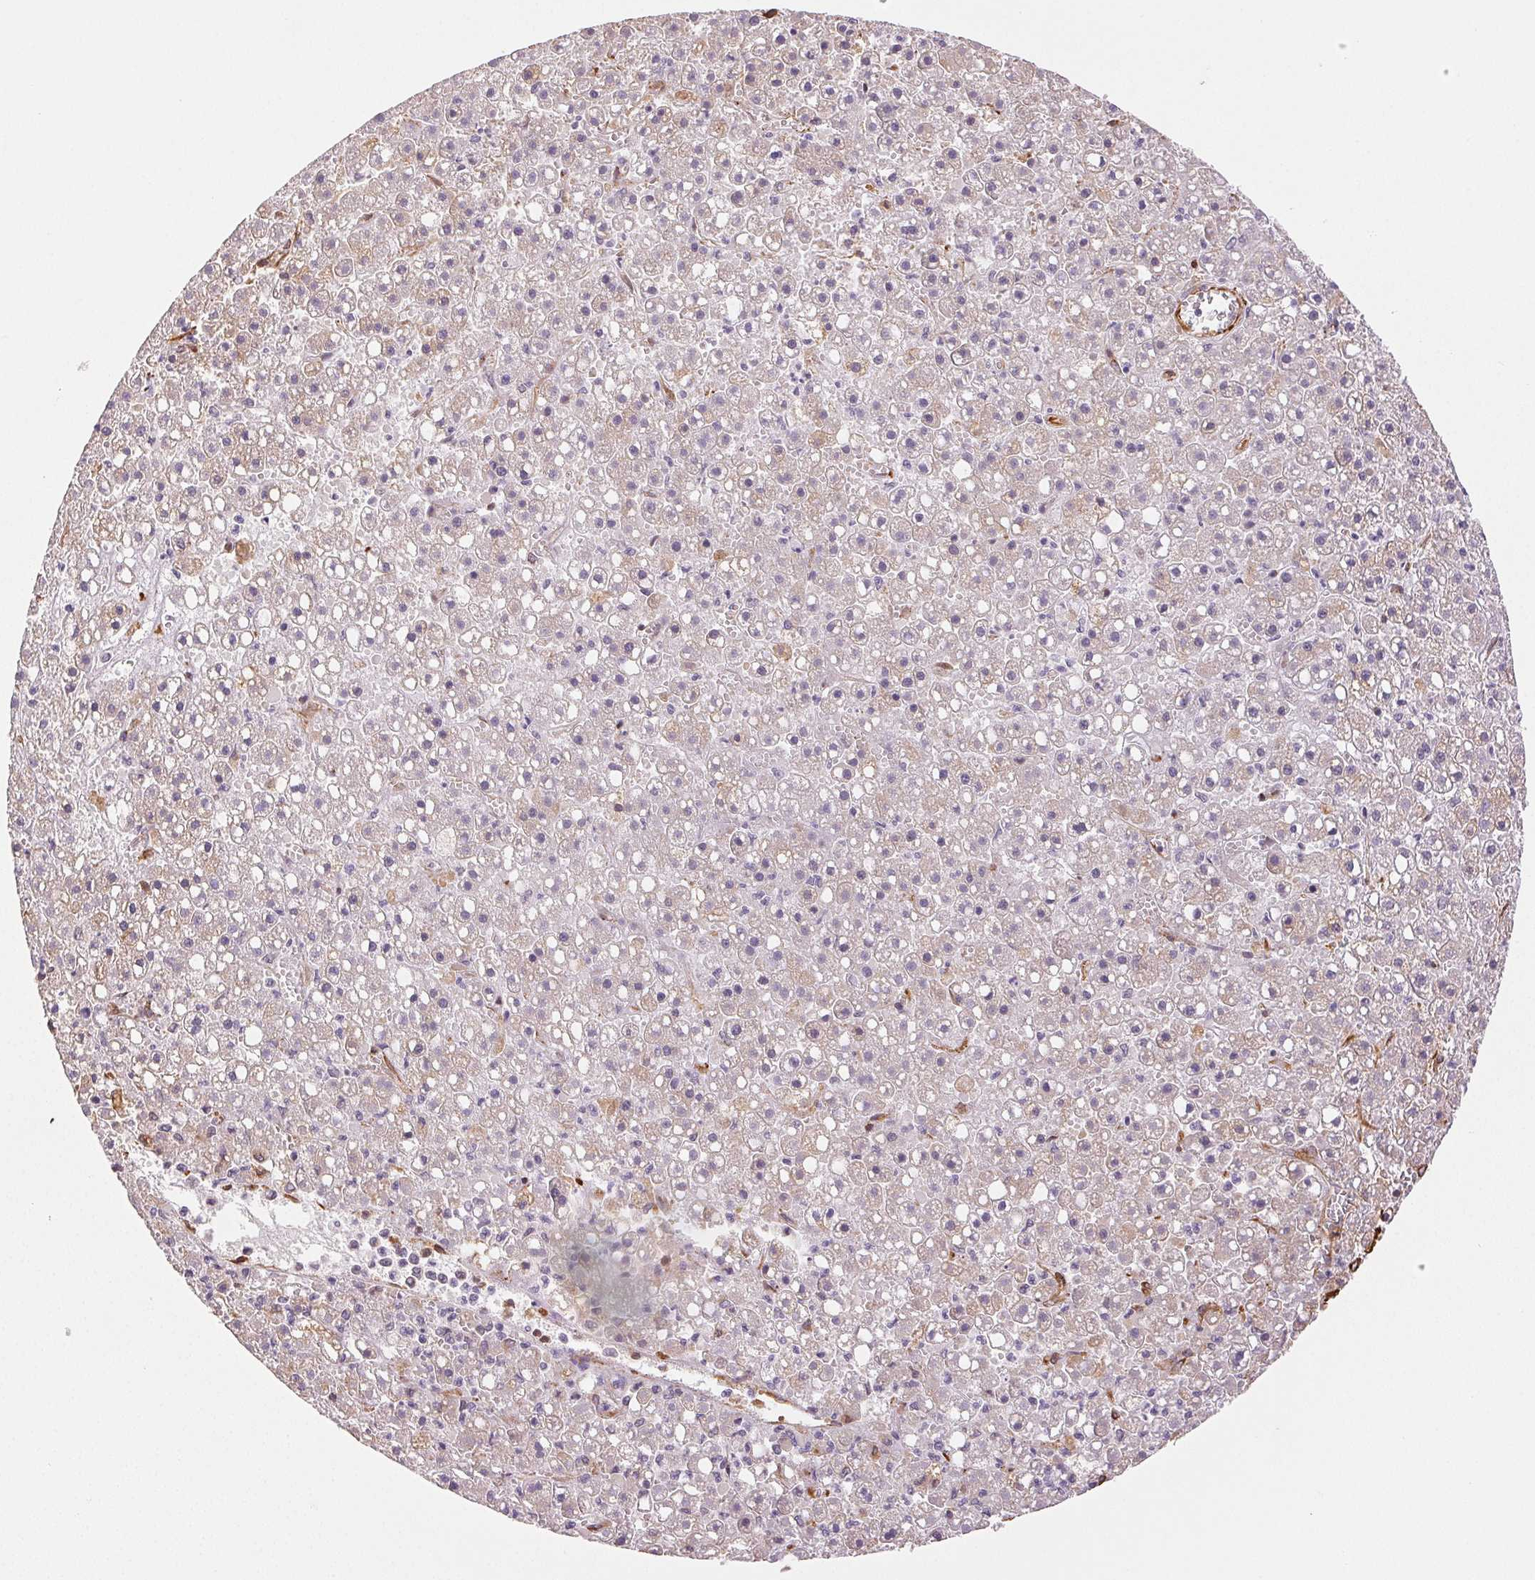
{"staining": {"intensity": "weak", "quantity": "<25%", "location": "cytoplasmic/membranous"}, "tissue": "liver cancer", "cell_type": "Tumor cells", "image_type": "cancer", "snomed": [{"axis": "morphology", "description": "Carcinoma, Hepatocellular, NOS"}, {"axis": "topography", "description": "Liver"}], "caption": "Human hepatocellular carcinoma (liver) stained for a protein using immunohistochemistry (IHC) exhibits no positivity in tumor cells.", "gene": "RCN3", "patient": {"sex": "male", "age": 67}}